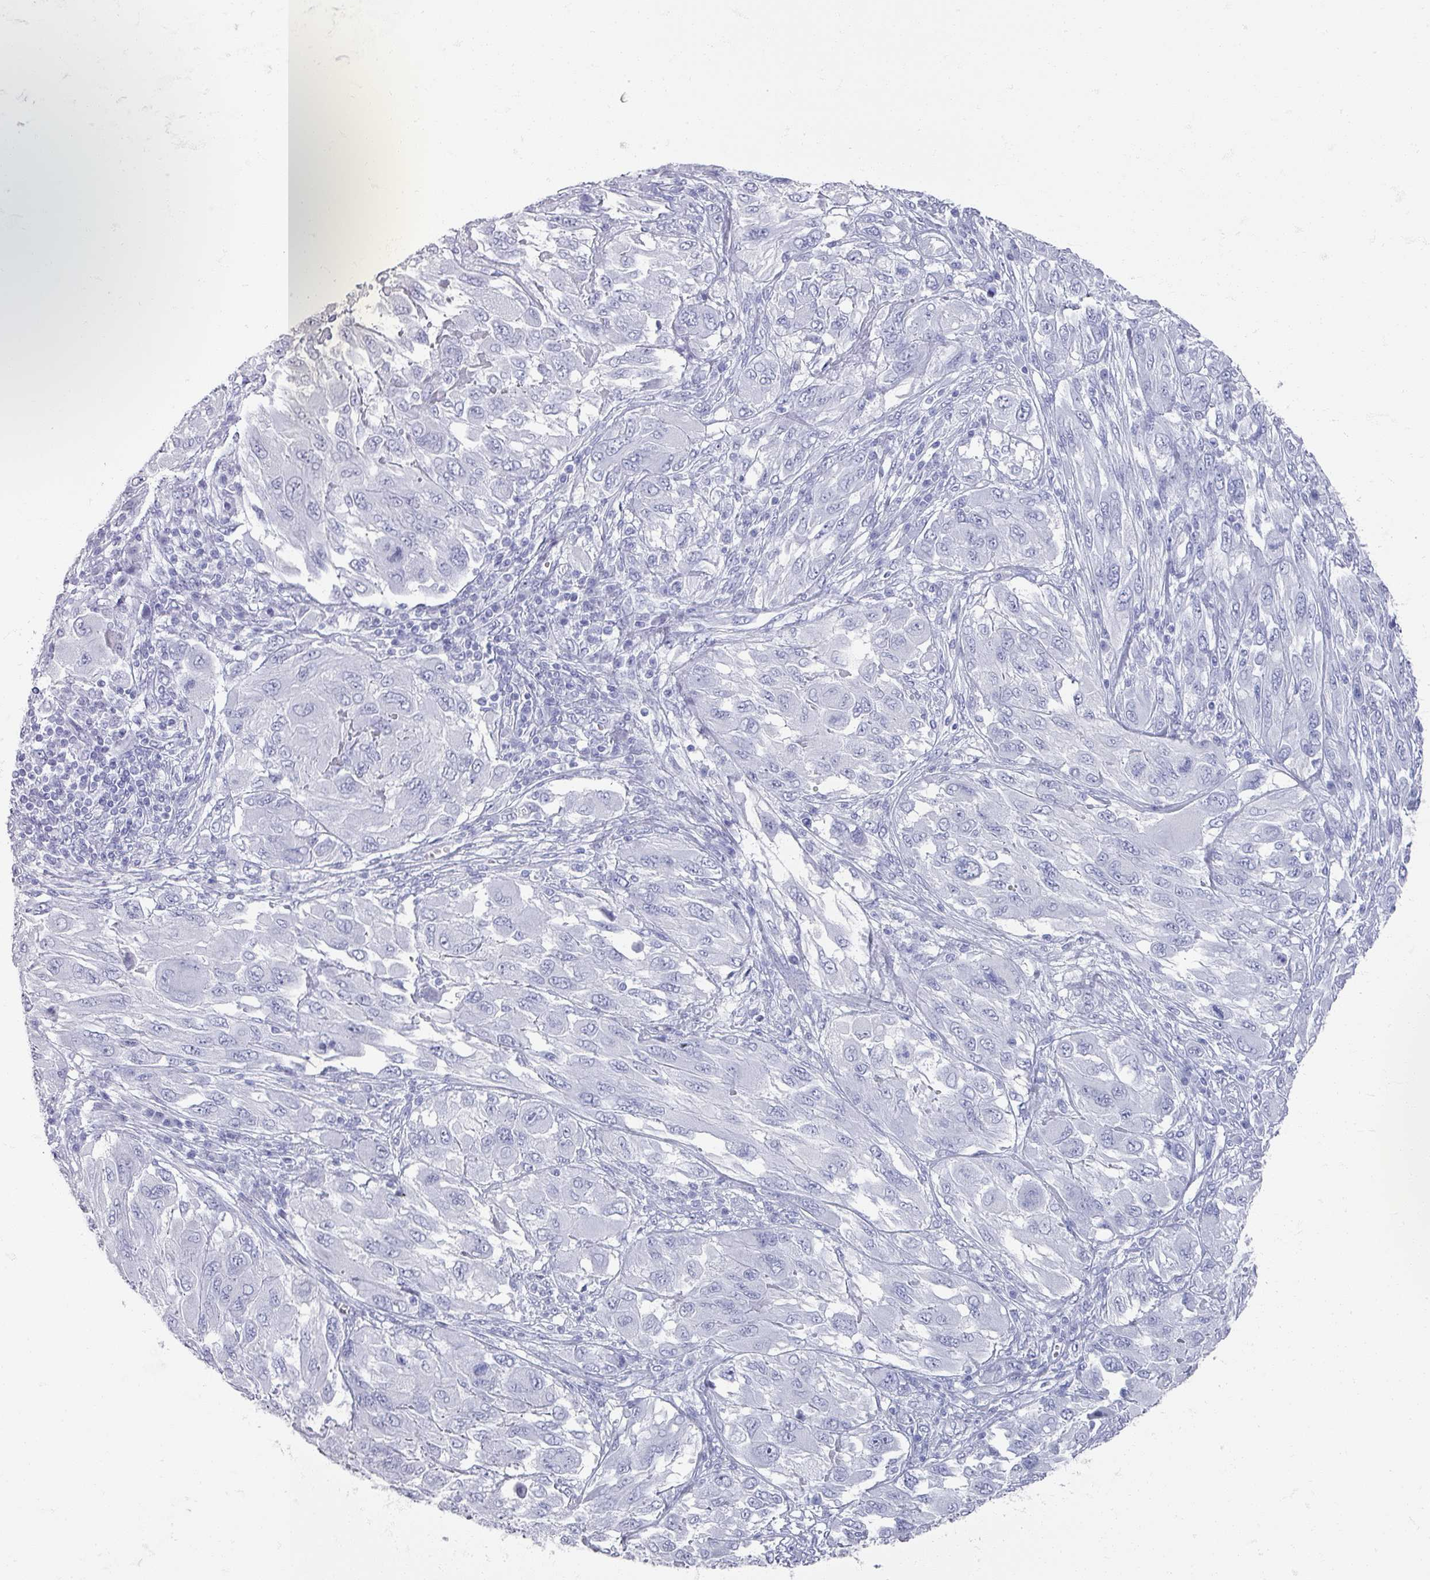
{"staining": {"intensity": "negative", "quantity": "none", "location": "none"}, "tissue": "melanoma", "cell_type": "Tumor cells", "image_type": "cancer", "snomed": [{"axis": "morphology", "description": "Malignant melanoma, NOS"}, {"axis": "topography", "description": "Skin"}], "caption": "Immunohistochemistry (IHC) micrograph of neoplastic tissue: human malignant melanoma stained with DAB demonstrates no significant protein staining in tumor cells.", "gene": "OMG", "patient": {"sex": "female", "age": 91}}